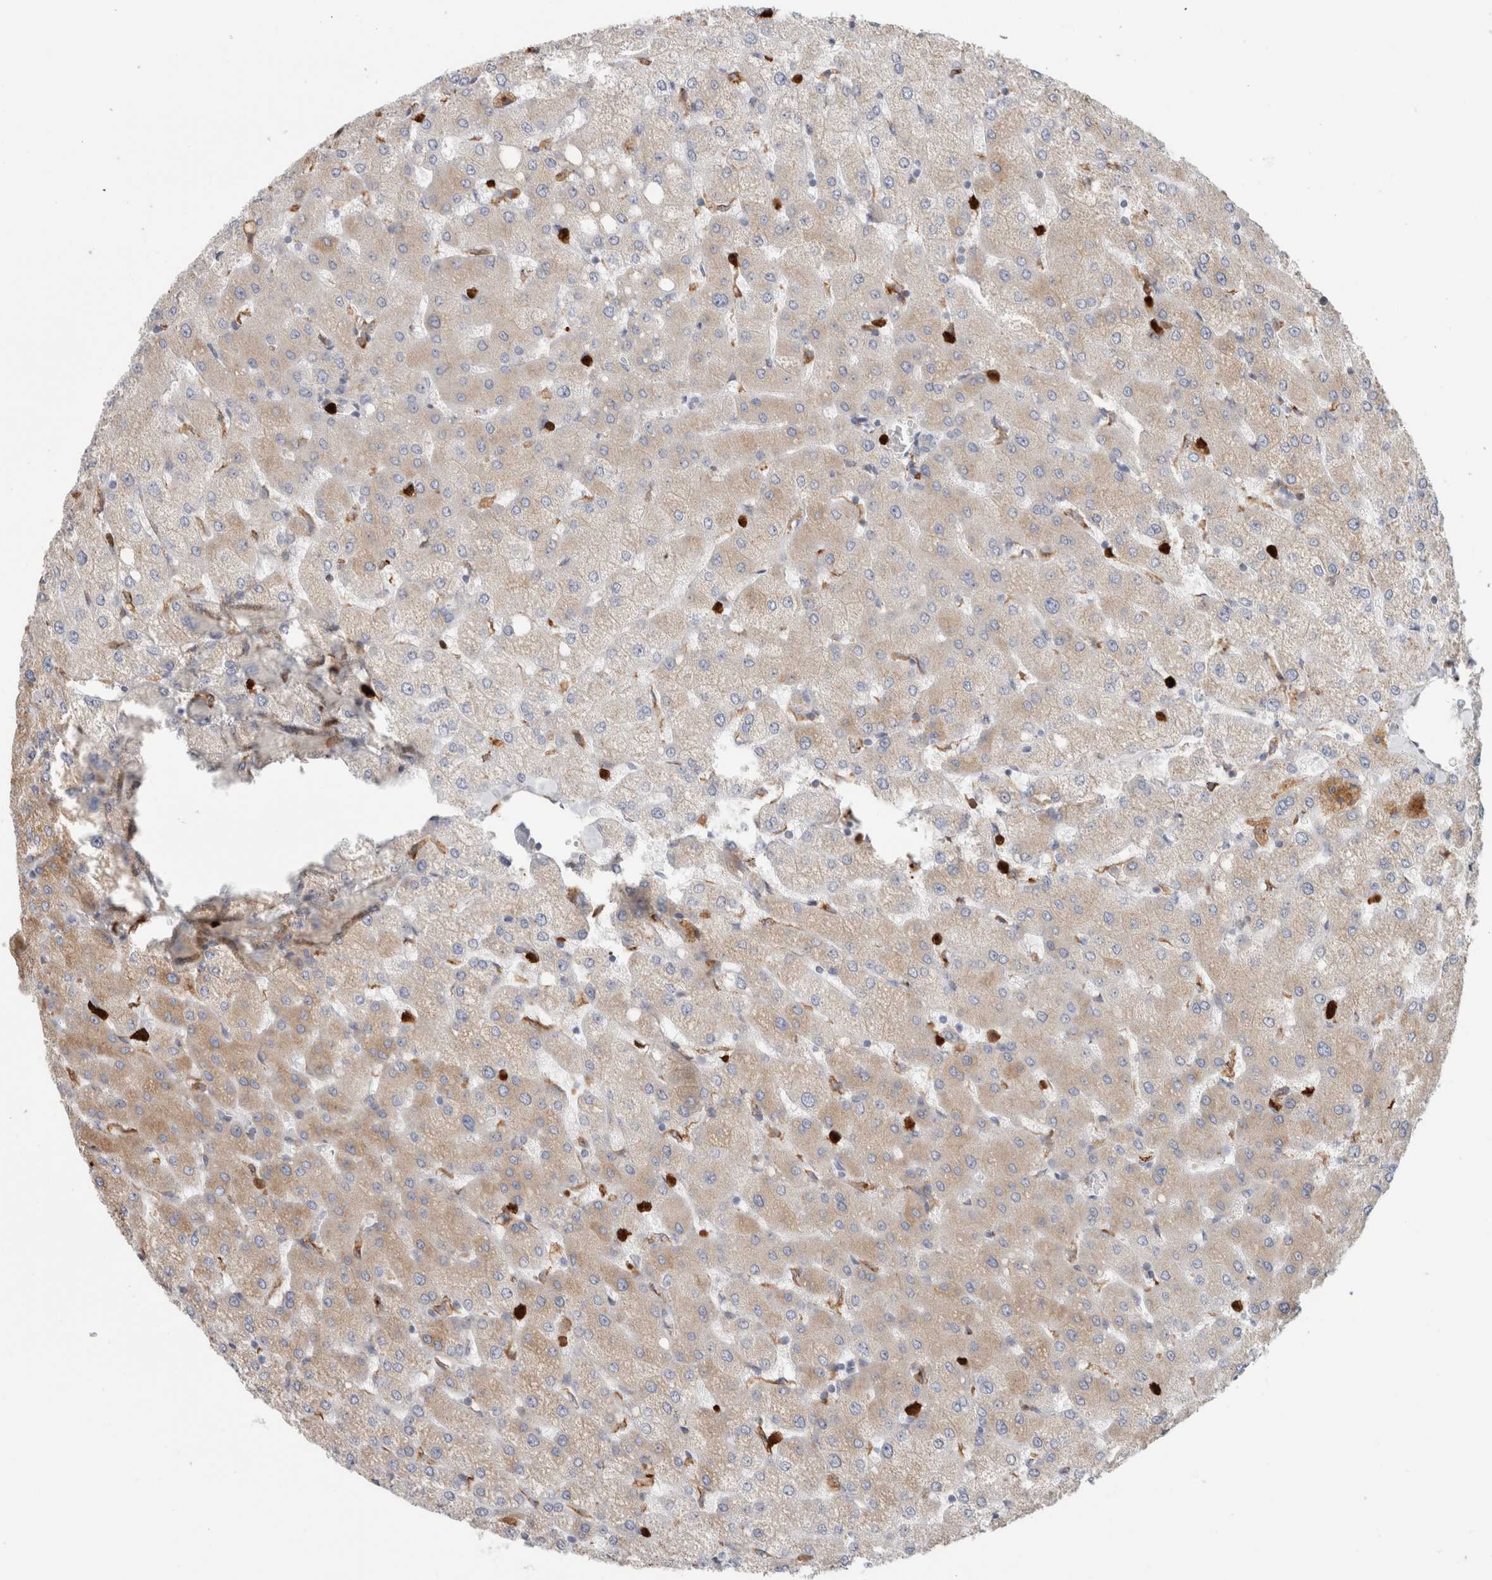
{"staining": {"intensity": "negative", "quantity": "none", "location": "none"}, "tissue": "liver", "cell_type": "Cholangiocytes", "image_type": "normal", "snomed": [{"axis": "morphology", "description": "Normal tissue, NOS"}, {"axis": "topography", "description": "Liver"}], "caption": "Liver stained for a protein using immunohistochemistry (IHC) shows no staining cholangiocytes.", "gene": "P4HA1", "patient": {"sex": "female", "age": 54}}